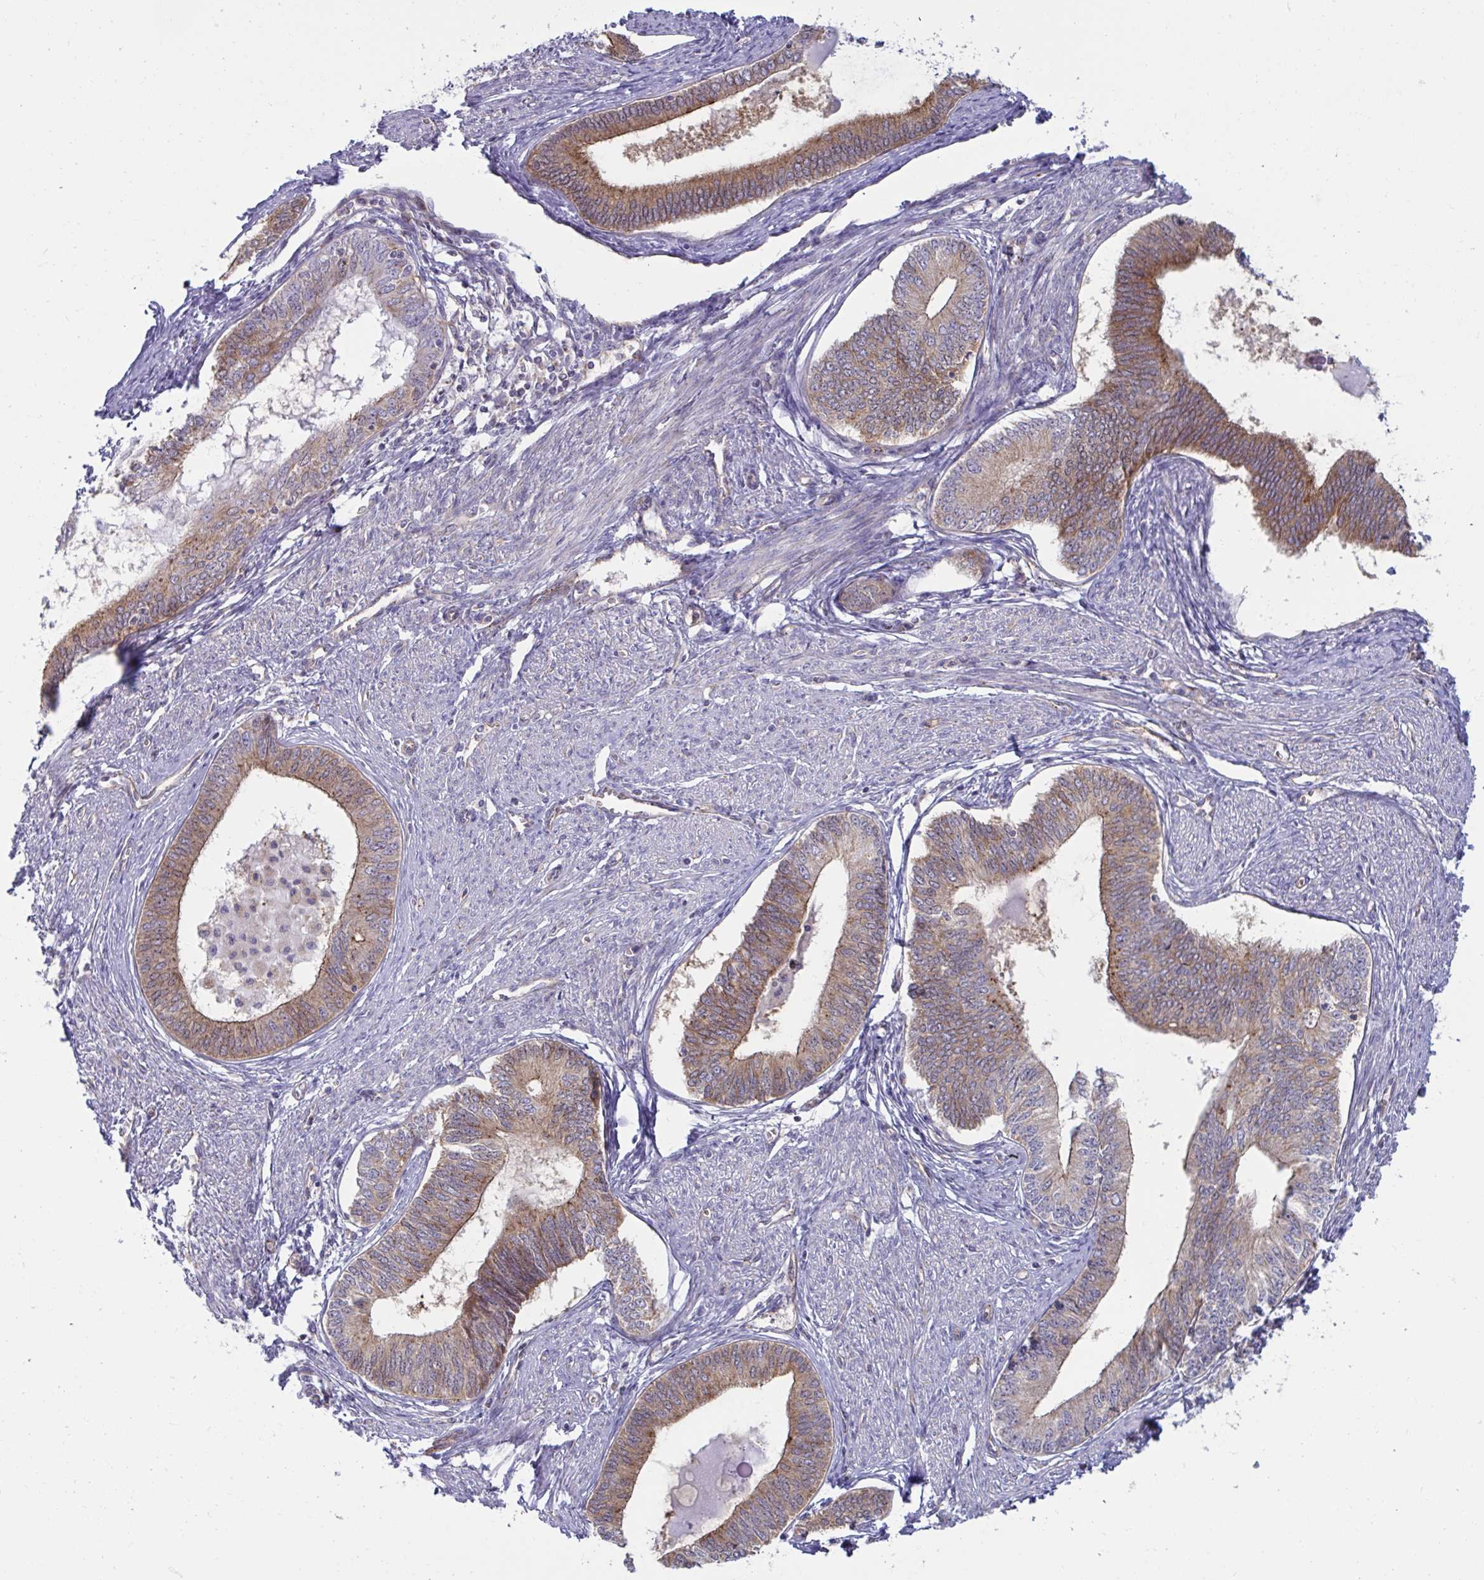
{"staining": {"intensity": "moderate", "quantity": ">75%", "location": "cytoplasmic/membranous"}, "tissue": "endometrial cancer", "cell_type": "Tumor cells", "image_type": "cancer", "snomed": [{"axis": "morphology", "description": "Adenocarcinoma, NOS"}, {"axis": "topography", "description": "Endometrium"}], "caption": "A photomicrograph of human endometrial adenocarcinoma stained for a protein shows moderate cytoplasmic/membranous brown staining in tumor cells.", "gene": "SLC9A6", "patient": {"sex": "female", "age": 68}}